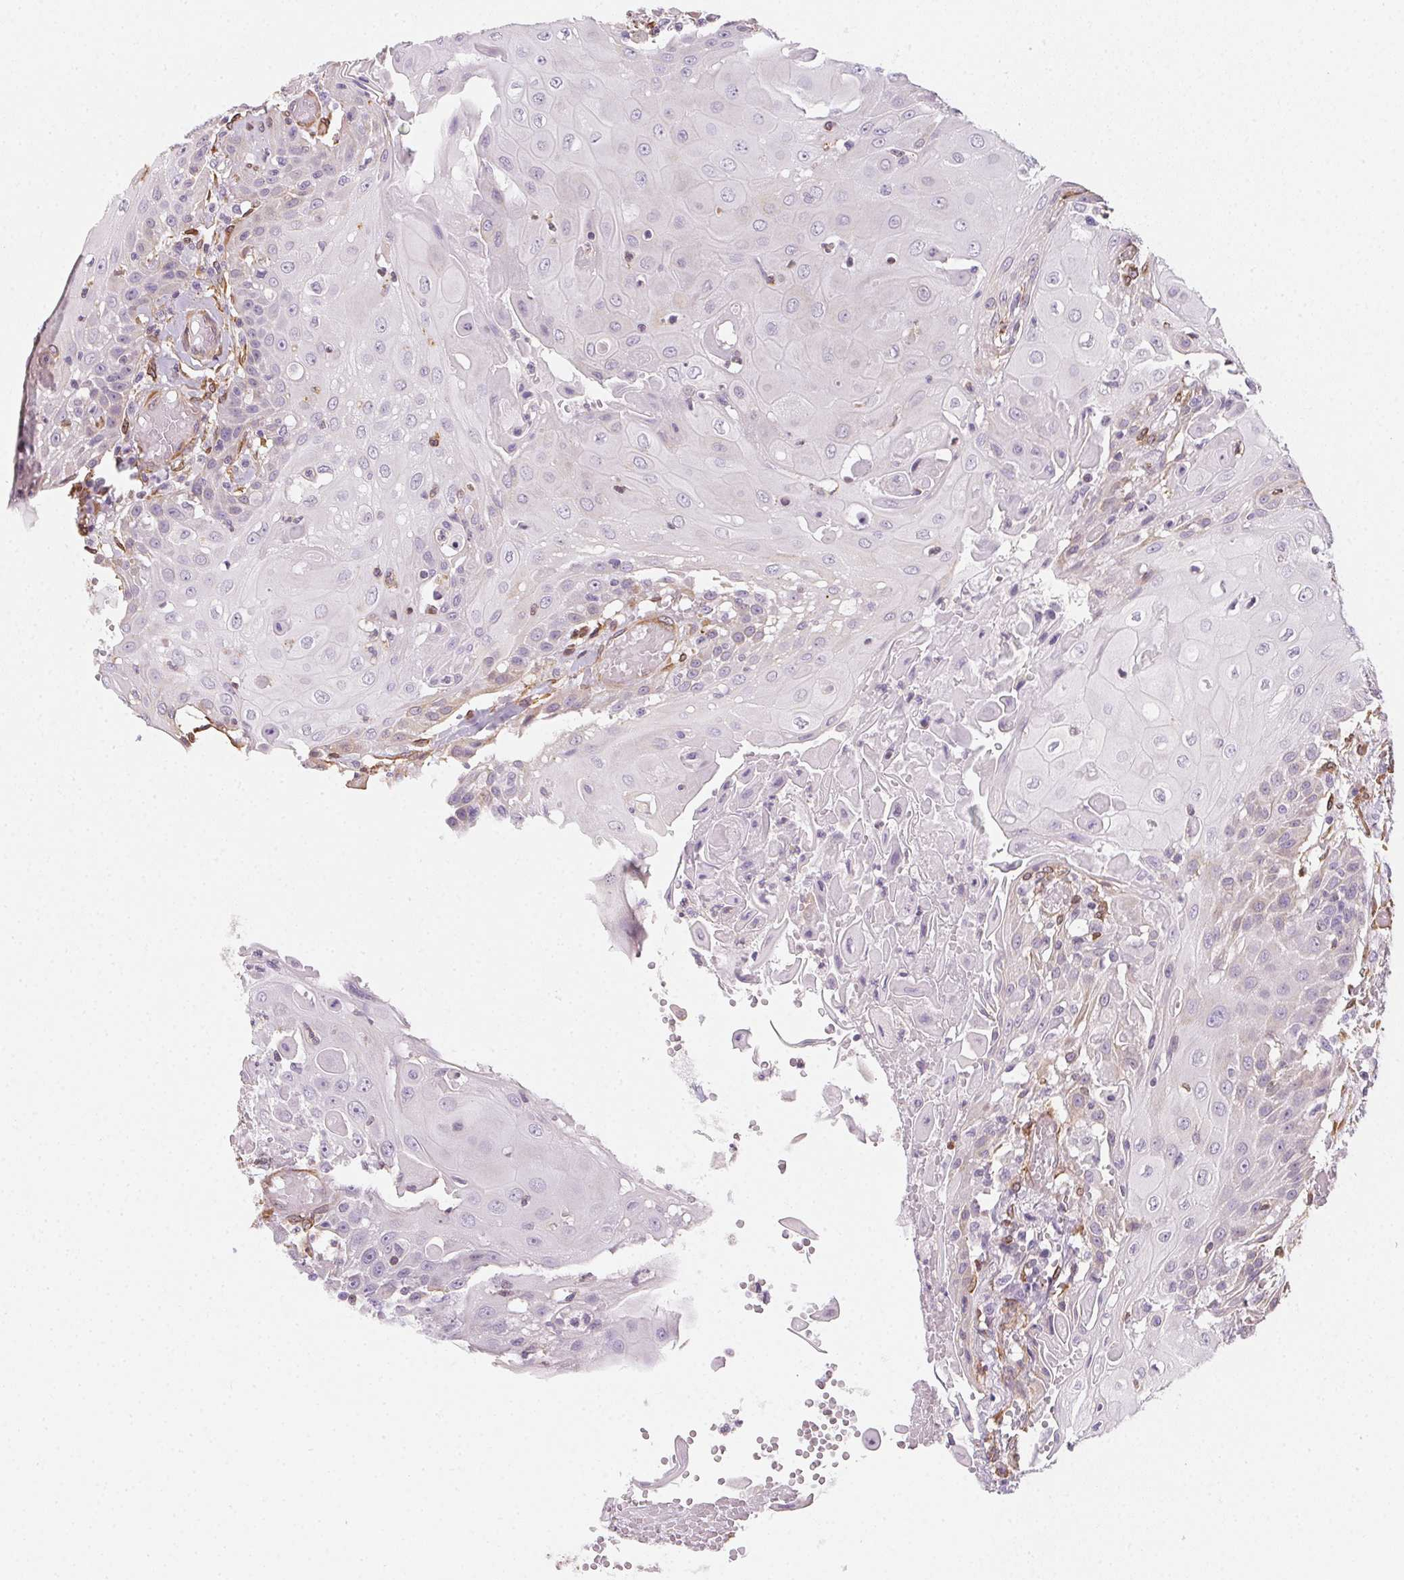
{"staining": {"intensity": "negative", "quantity": "none", "location": "none"}, "tissue": "head and neck cancer", "cell_type": "Tumor cells", "image_type": "cancer", "snomed": [{"axis": "morphology", "description": "Normal tissue, NOS"}, {"axis": "morphology", "description": "Squamous cell carcinoma, NOS"}, {"axis": "topography", "description": "Oral tissue"}, {"axis": "topography", "description": "Head-Neck"}], "caption": "IHC of head and neck cancer exhibits no positivity in tumor cells.", "gene": "RSBN1", "patient": {"sex": "female", "age": 55}}